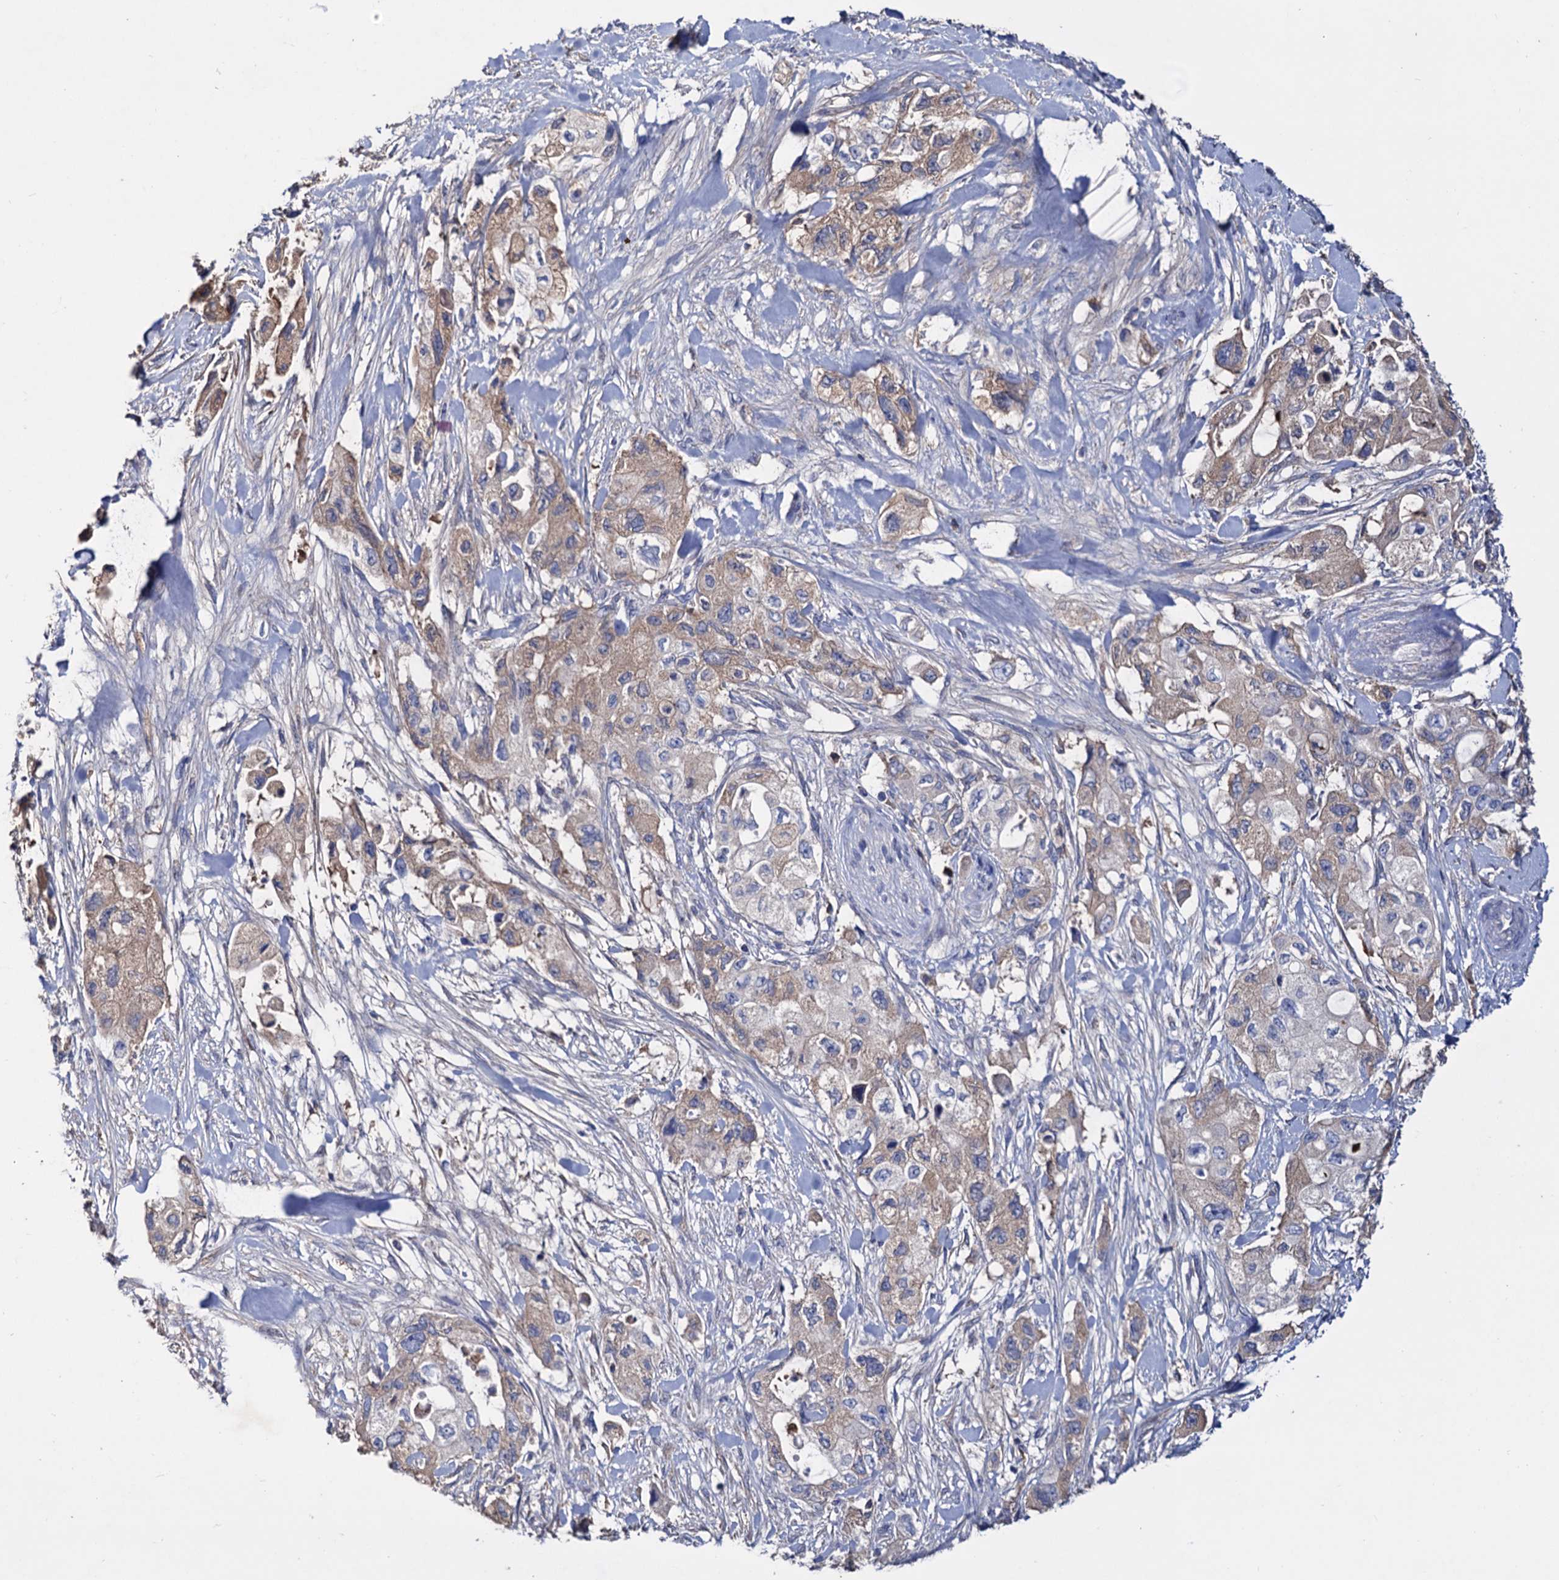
{"staining": {"intensity": "weak", "quantity": "<25%", "location": "cytoplasmic/membranous"}, "tissue": "pancreatic cancer", "cell_type": "Tumor cells", "image_type": "cancer", "snomed": [{"axis": "morphology", "description": "Adenocarcinoma, NOS"}, {"axis": "topography", "description": "Pancreas"}], "caption": "The IHC photomicrograph has no significant expression in tumor cells of adenocarcinoma (pancreatic) tissue.", "gene": "NPAS4", "patient": {"sex": "female", "age": 73}}